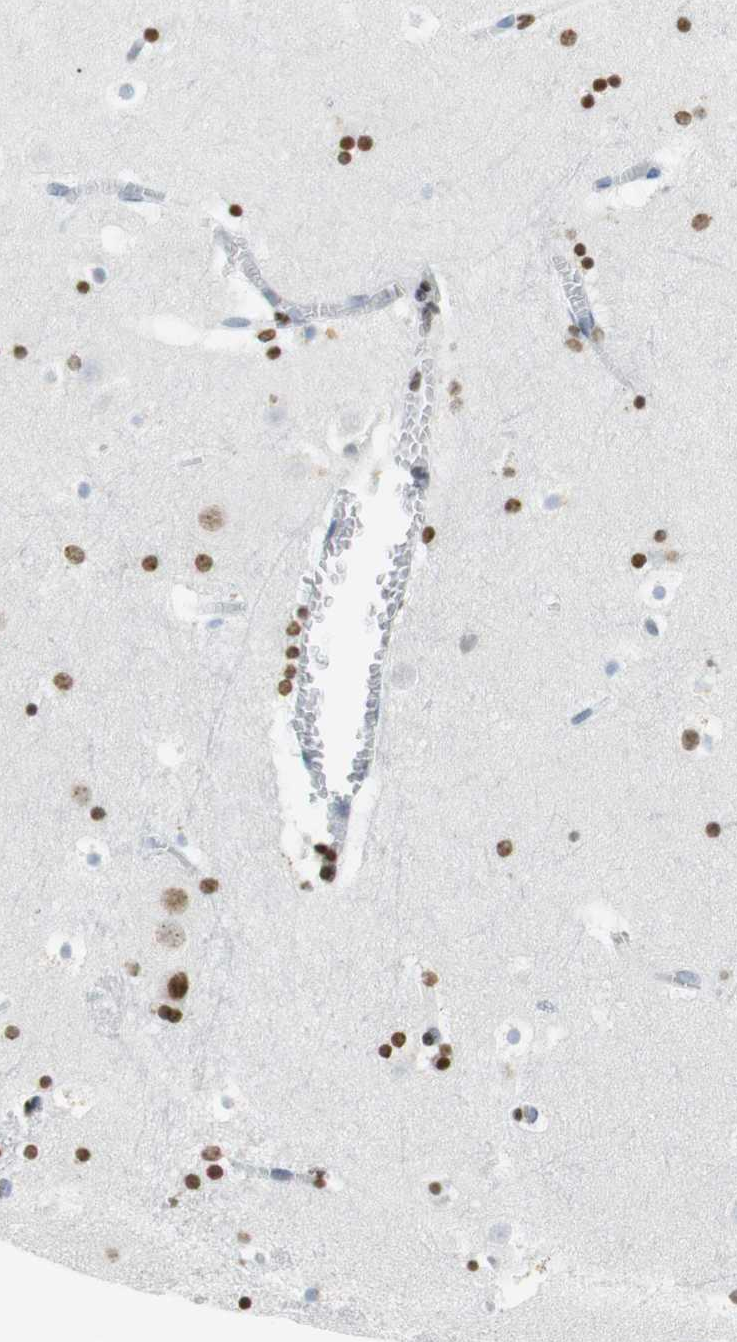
{"staining": {"intensity": "moderate", "quantity": ">75%", "location": "nuclear"}, "tissue": "caudate", "cell_type": "Glial cells", "image_type": "normal", "snomed": [{"axis": "morphology", "description": "Normal tissue, NOS"}, {"axis": "topography", "description": "Lateral ventricle wall"}], "caption": "Moderate nuclear staining is appreciated in about >75% of glial cells in unremarkable caudate.", "gene": "BMI1", "patient": {"sex": "male", "age": 45}}